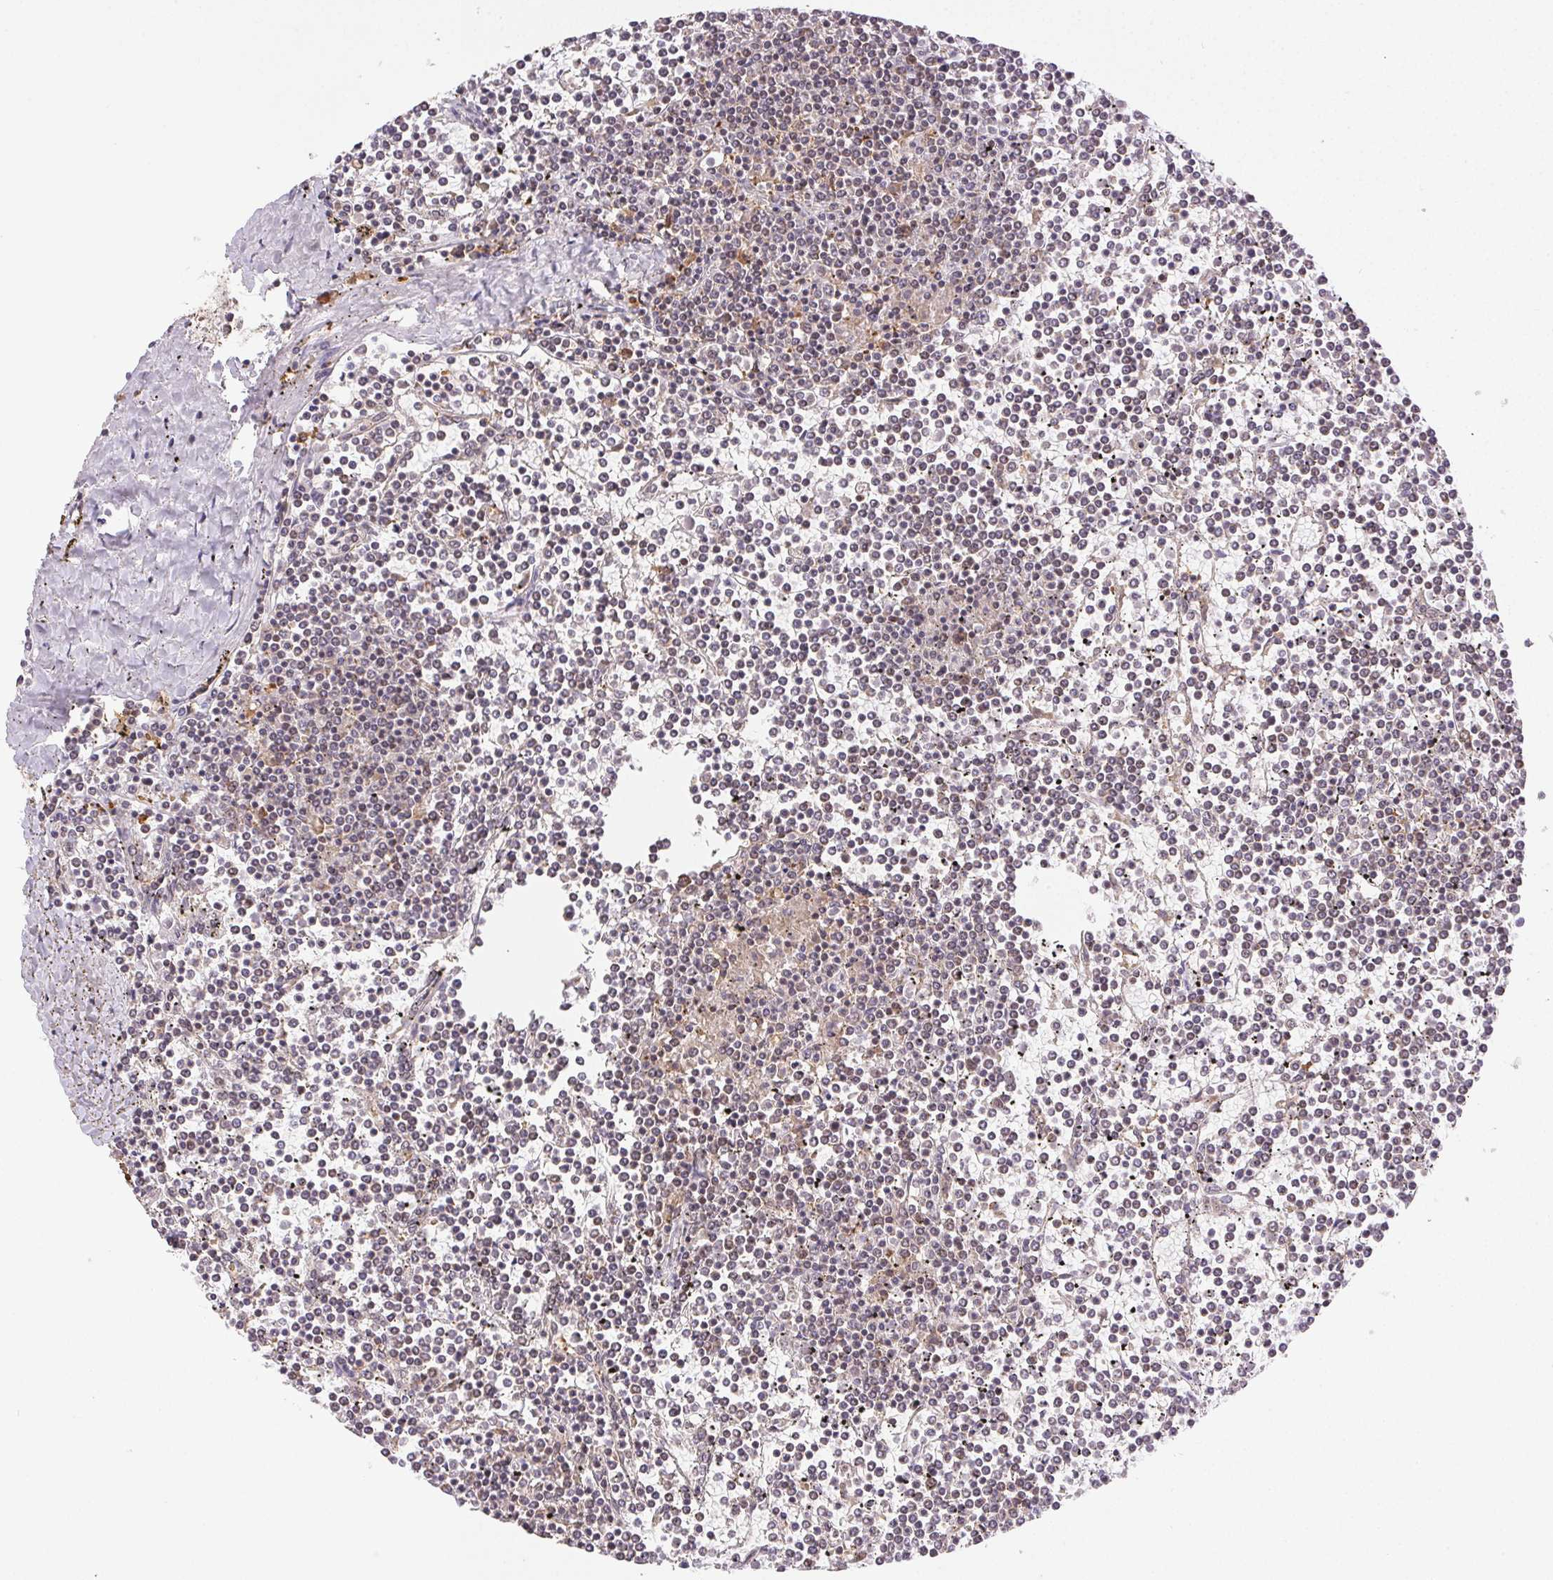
{"staining": {"intensity": "negative", "quantity": "none", "location": "none"}, "tissue": "lymphoma", "cell_type": "Tumor cells", "image_type": "cancer", "snomed": [{"axis": "morphology", "description": "Malignant lymphoma, non-Hodgkin's type, Low grade"}, {"axis": "topography", "description": "Spleen"}], "caption": "Protein analysis of lymphoma shows no significant positivity in tumor cells.", "gene": "PIWIL4", "patient": {"sex": "female", "age": 19}}